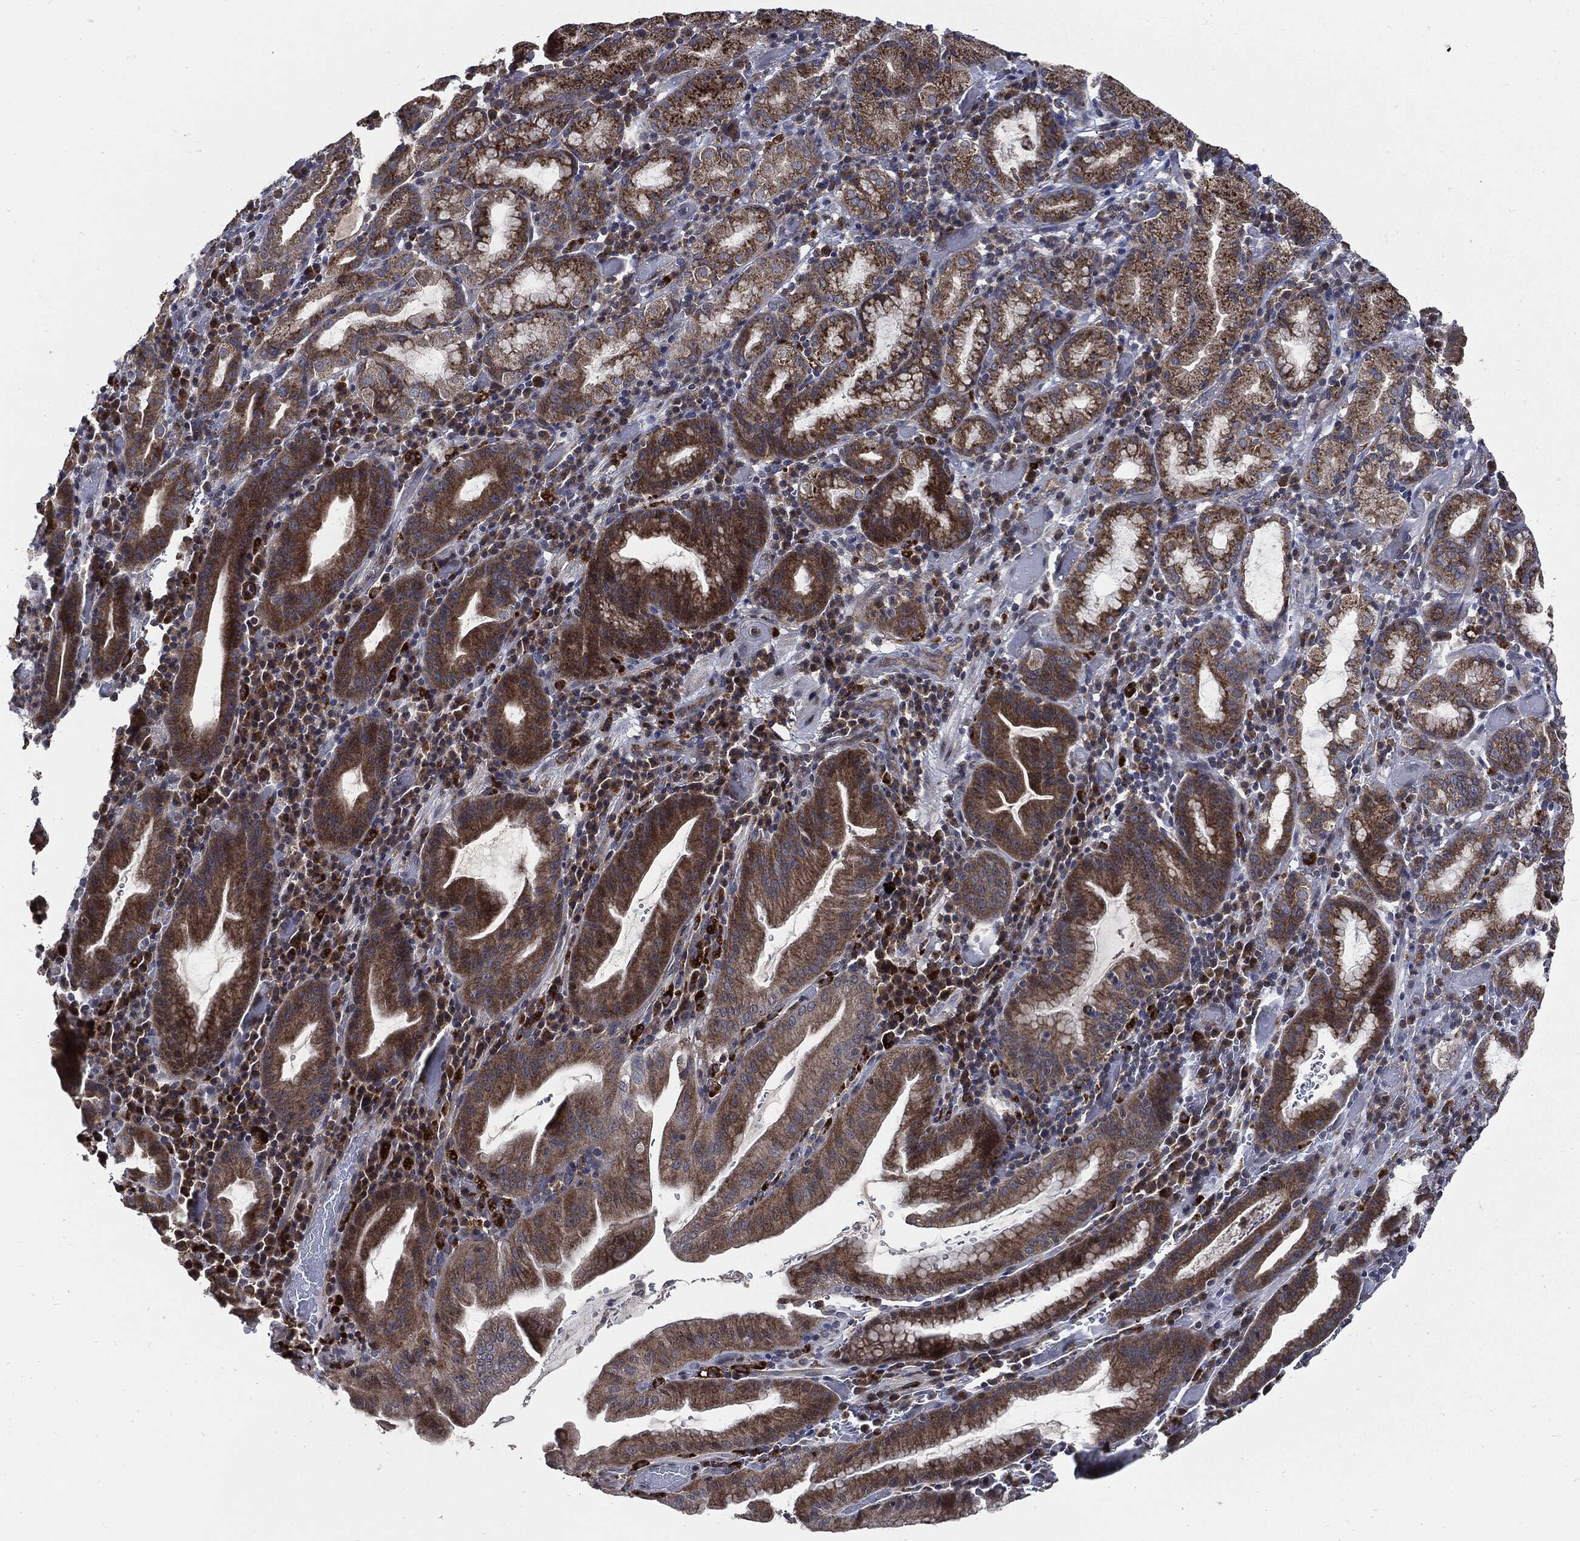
{"staining": {"intensity": "moderate", "quantity": ">75%", "location": "cytoplasmic/membranous"}, "tissue": "stomach cancer", "cell_type": "Tumor cells", "image_type": "cancer", "snomed": [{"axis": "morphology", "description": "Adenocarcinoma, NOS"}, {"axis": "topography", "description": "Stomach"}], "caption": "A brown stain labels moderate cytoplasmic/membranous expression of a protein in human stomach cancer (adenocarcinoma) tumor cells.", "gene": "SLC31A2", "patient": {"sex": "male", "age": 79}}